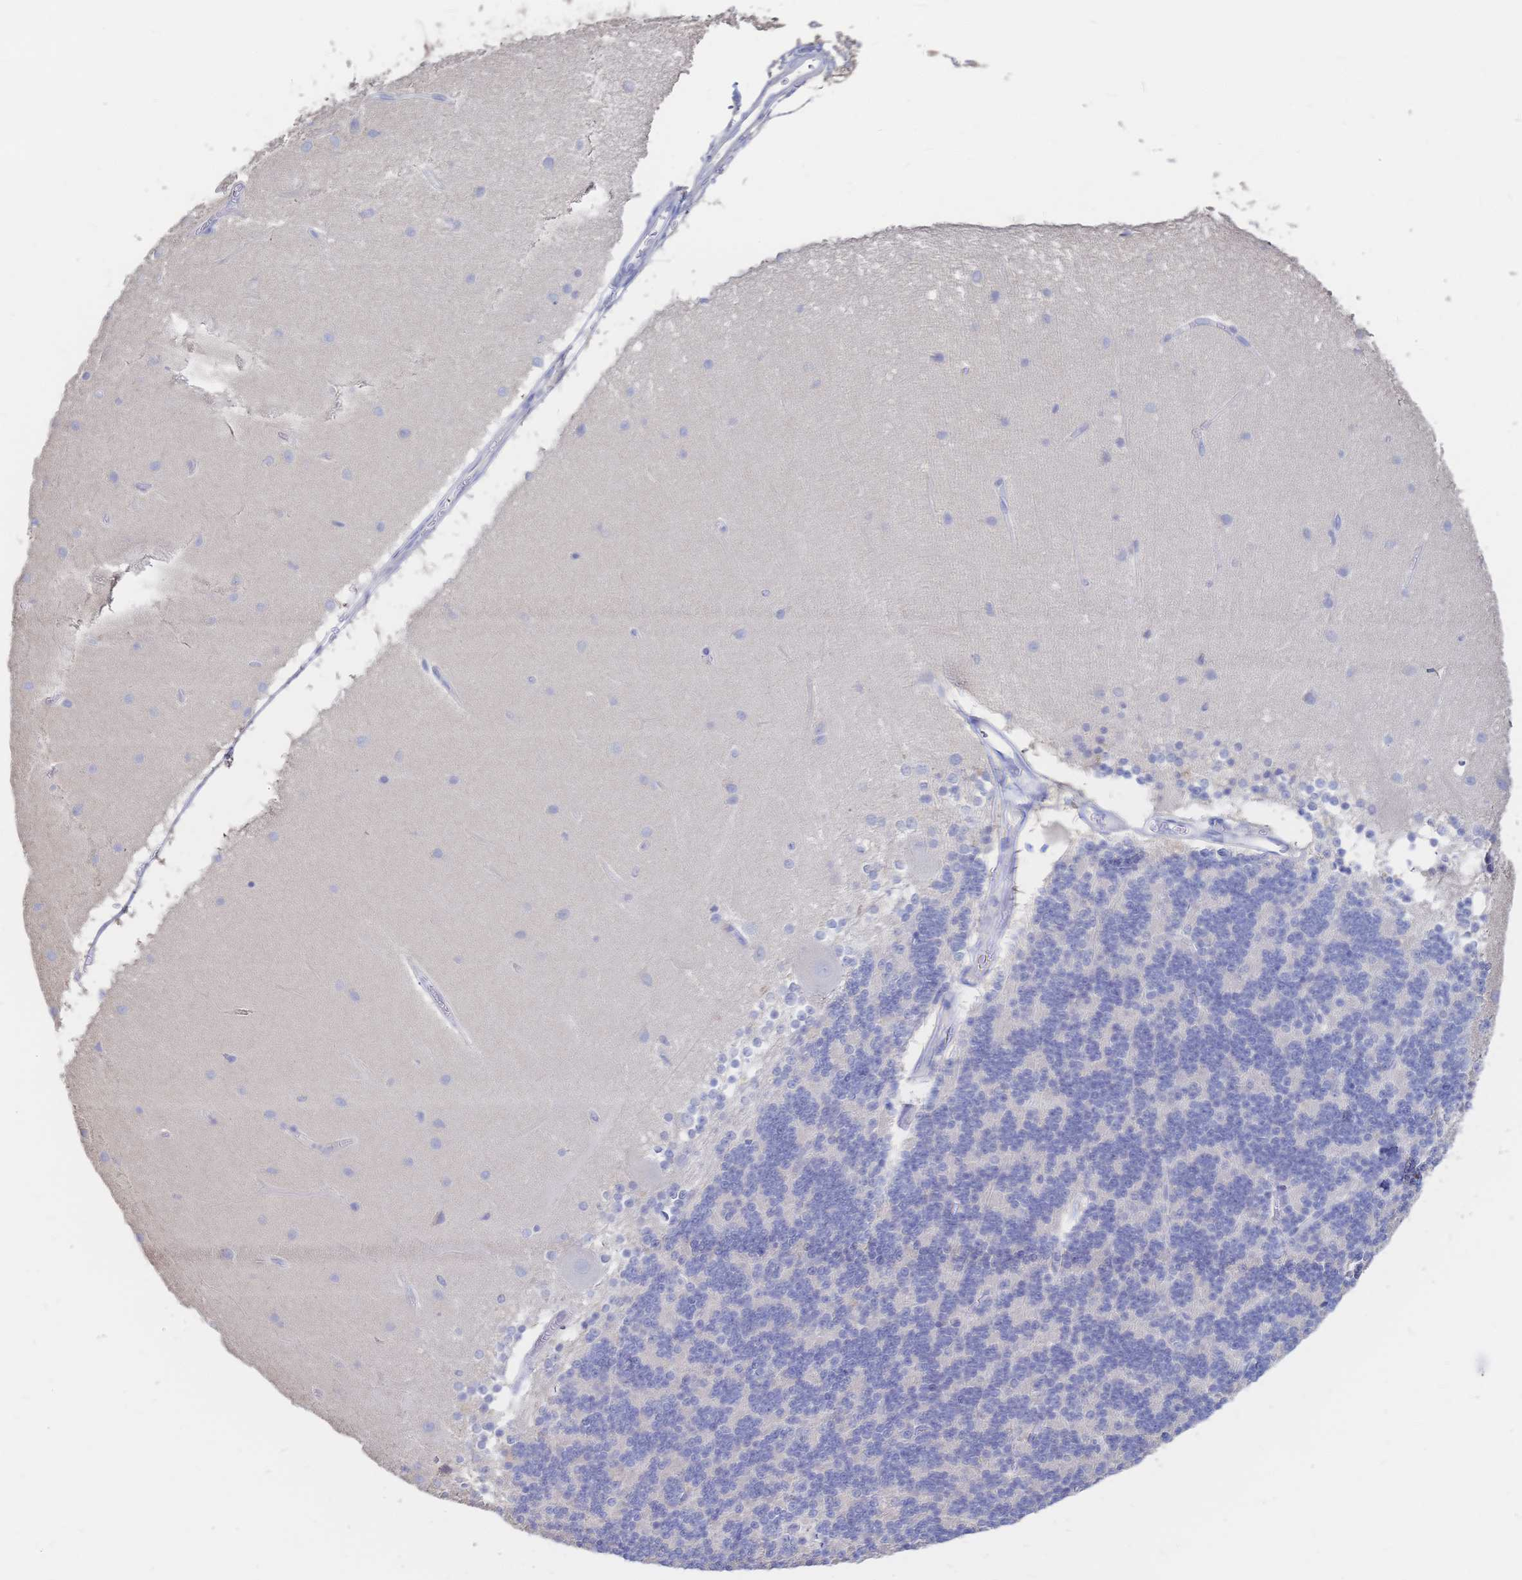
{"staining": {"intensity": "negative", "quantity": "none", "location": "none"}, "tissue": "cerebellum", "cell_type": "Cells in granular layer", "image_type": "normal", "snomed": [{"axis": "morphology", "description": "Normal tissue, NOS"}, {"axis": "topography", "description": "Cerebellum"}], "caption": "Immunohistochemical staining of unremarkable cerebellum exhibits no significant staining in cells in granular layer.", "gene": "IL2RB", "patient": {"sex": "female", "age": 54}}